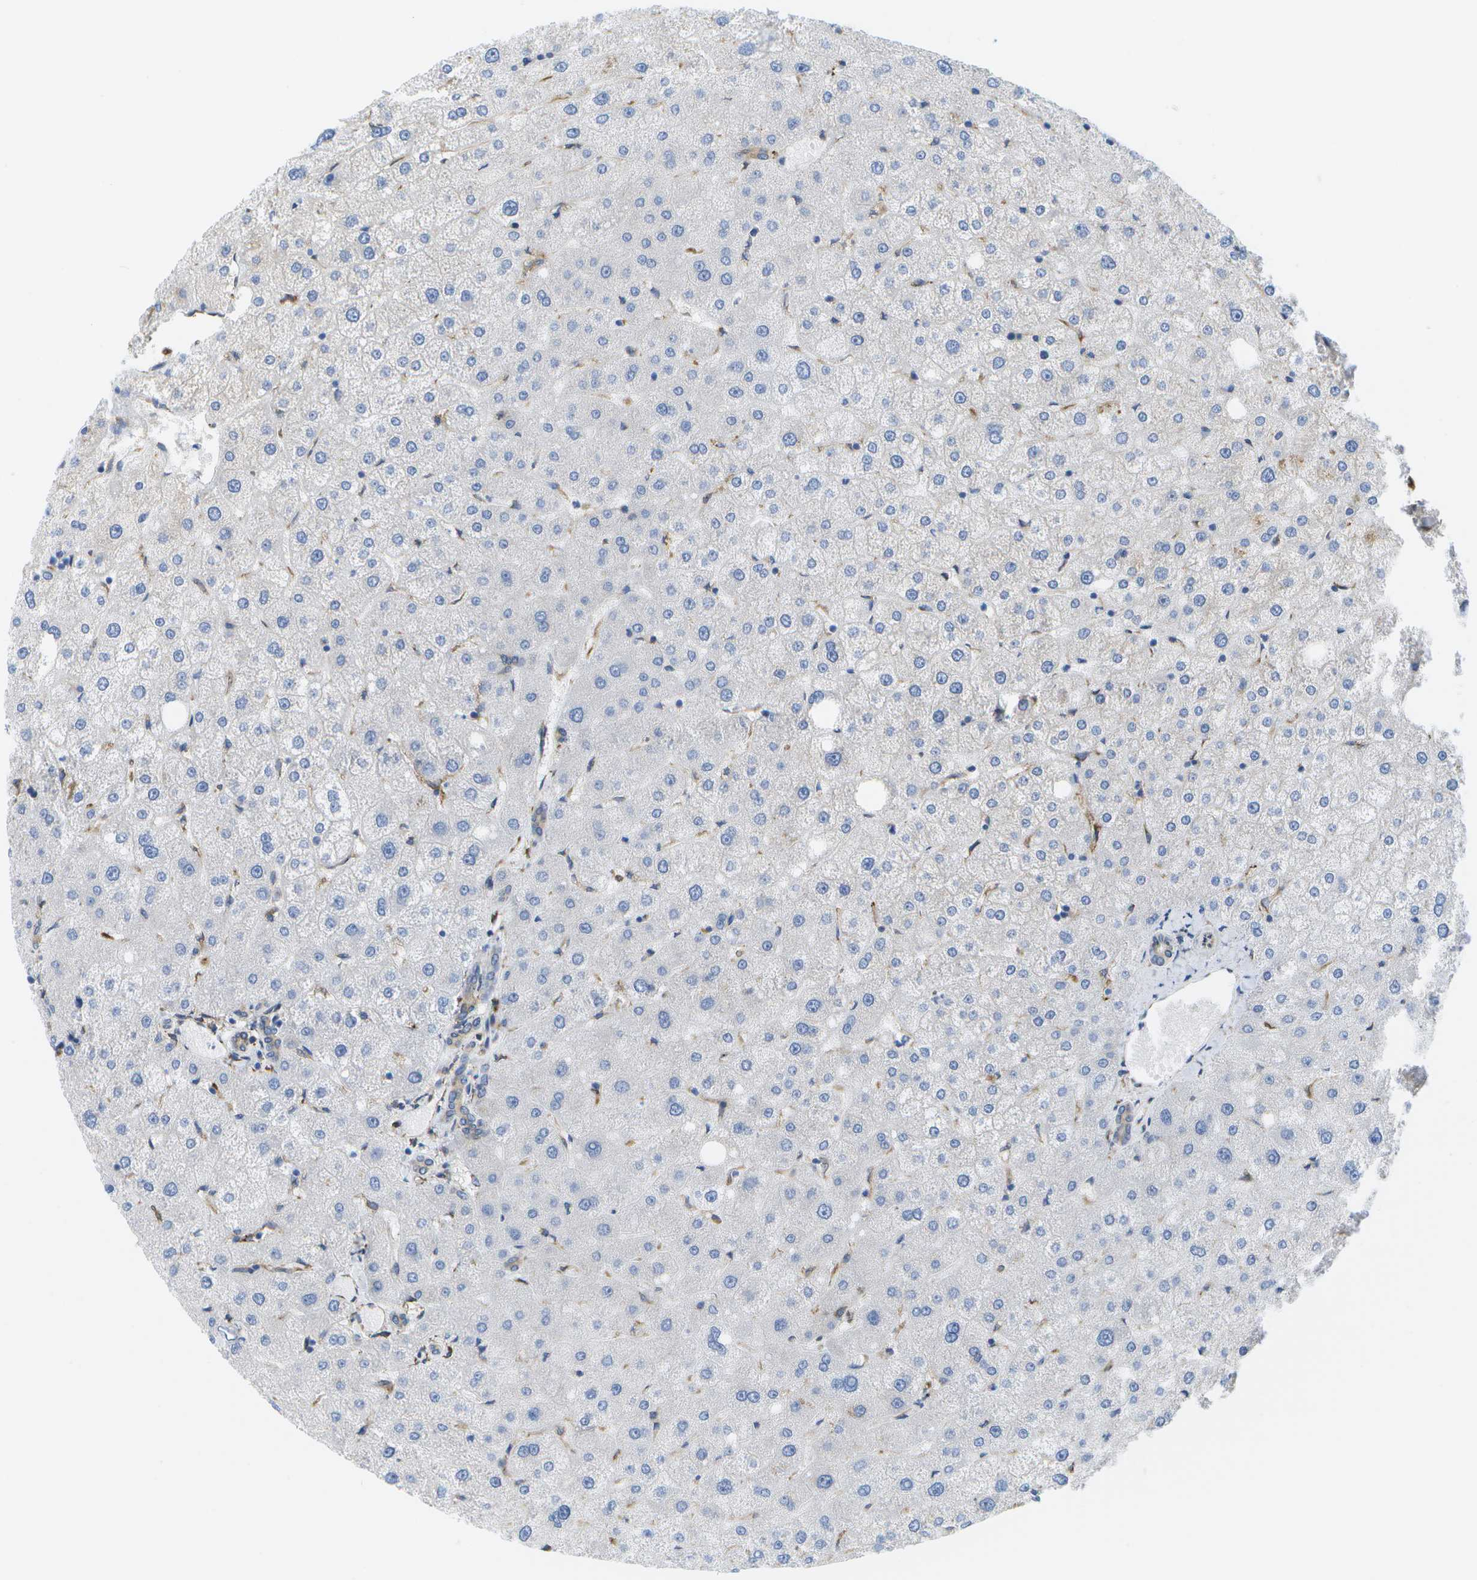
{"staining": {"intensity": "weak", "quantity": "25%-75%", "location": "cytoplasmic/membranous"}, "tissue": "liver", "cell_type": "Cholangiocytes", "image_type": "normal", "snomed": [{"axis": "morphology", "description": "Normal tissue, NOS"}, {"axis": "topography", "description": "Liver"}], "caption": "This micrograph shows IHC staining of unremarkable human liver, with low weak cytoplasmic/membranous staining in about 25%-75% of cholangiocytes.", "gene": "ZDHHC17", "patient": {"sex": "male", "age": 73}}